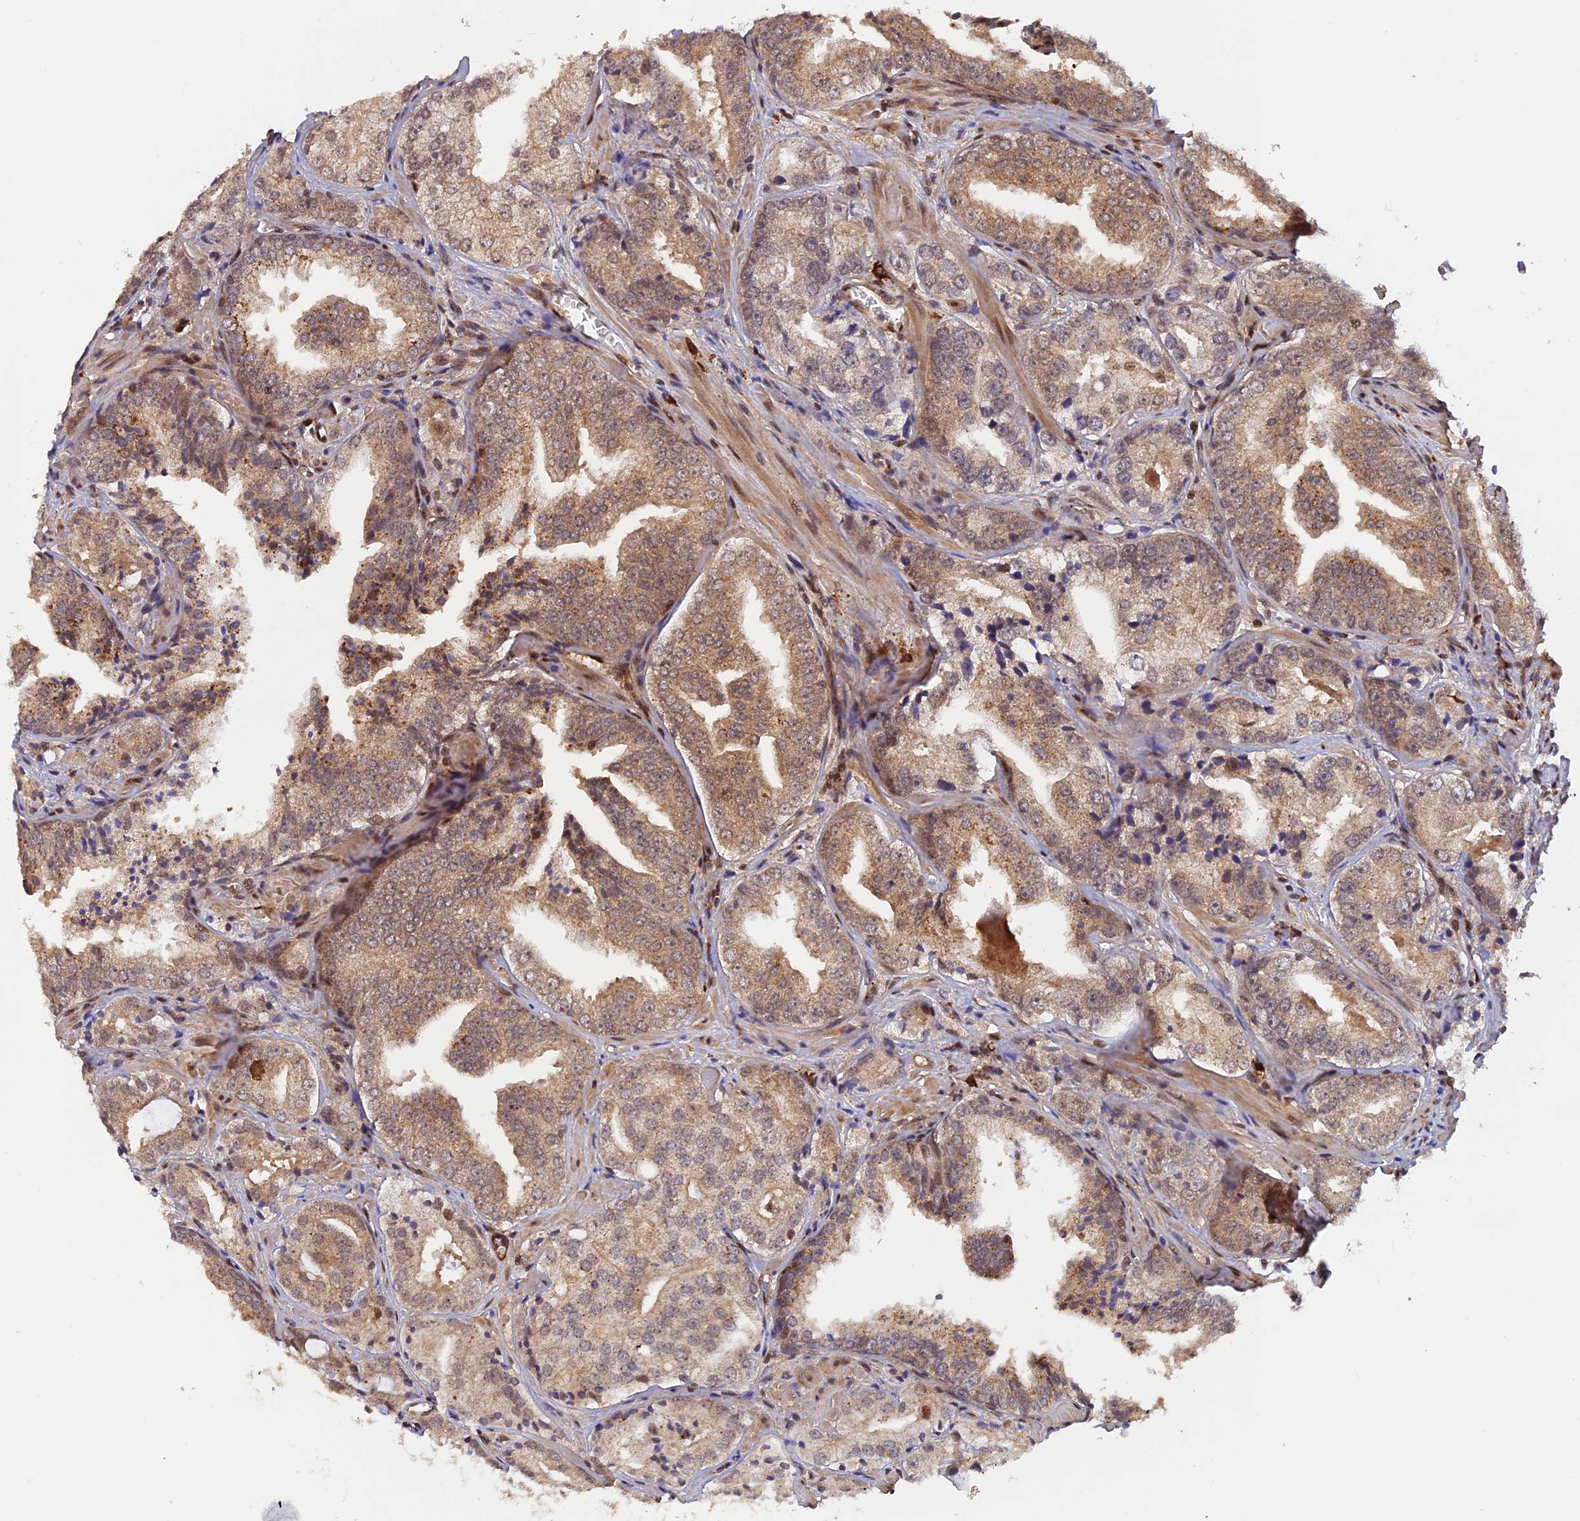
{"staining": {"intensity": "moderate", "quantity": ">75%", "location": "cytoplasmic/membranous"}, "tissue": "prostate cancer", "cell_type": "Tumor cells", "image_type": "cancer", "snomed": [{"axis": "morphology", "description": "Adenocarcinoma, Low grade"}, {"axis": "topography", "description": "Prostate"}], "caption": "Prostate cancer (low-grade adenocarcinoma) tissue exhibits moderate cytoplasmic/membranous staining in about >75% of tumor cells", "gene": "ZNF565", "patient": {"sex": "male", "age": 60}}